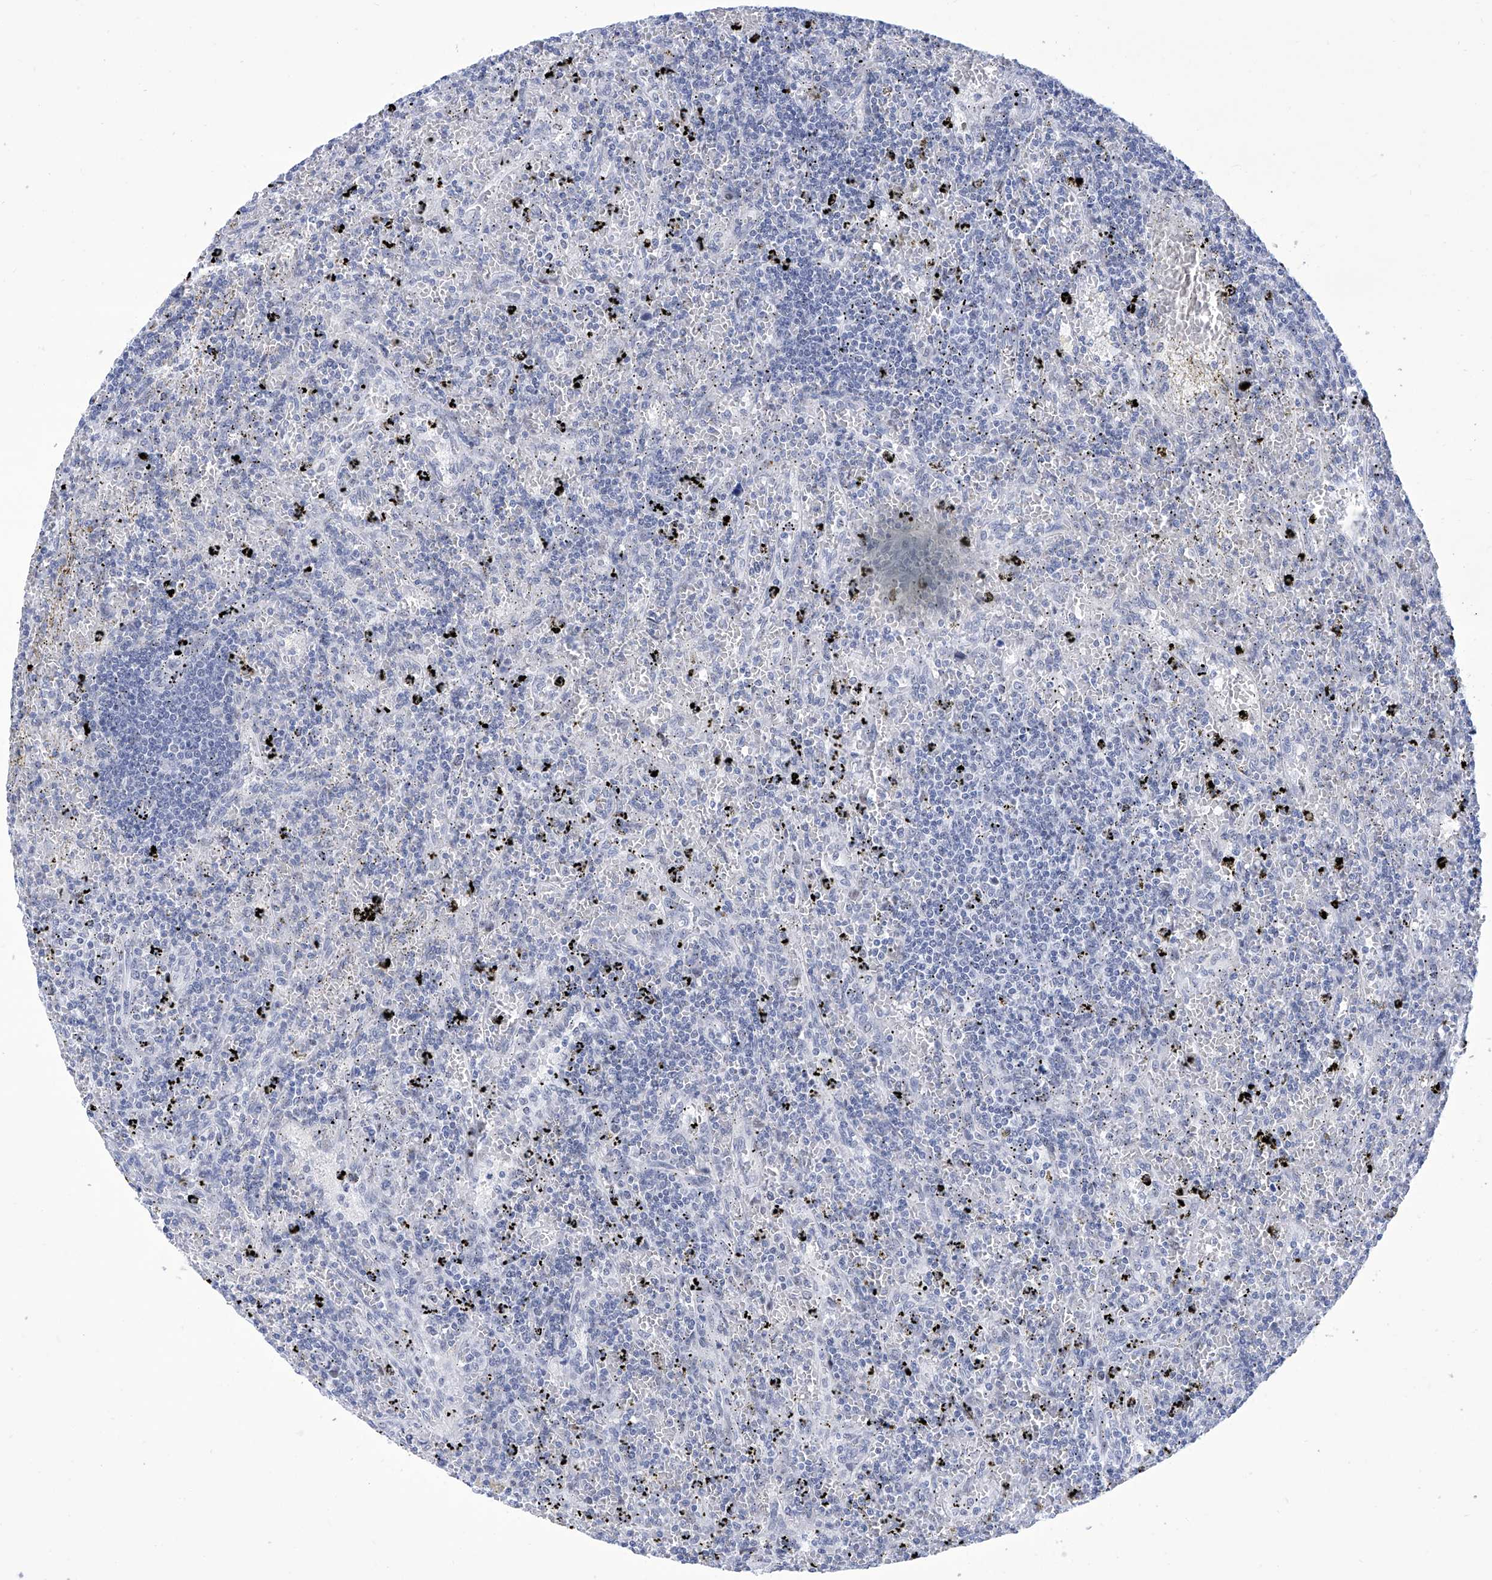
{"staining": {"intensity": "negative", "quantity": "none", "location": "none"}, "tissue": "lymphoma", "cell_type": "Tumor cells", "image_type": "cancer", "snomed": [{"axis": "morphology", "description": "Malignant lymphoma, non-Hodgkin's type, Low grade"}, {"axis": "topography", "description": "Spleen"}], "caption": "Low-grade malignant lymphoma, non-Hodgkin's type stained for a protein using immunohistochemistry (IHC) demonstrates no staining tumor cells.", "gene": "SART1", "patient": {"sex": "male", "age": 76}}